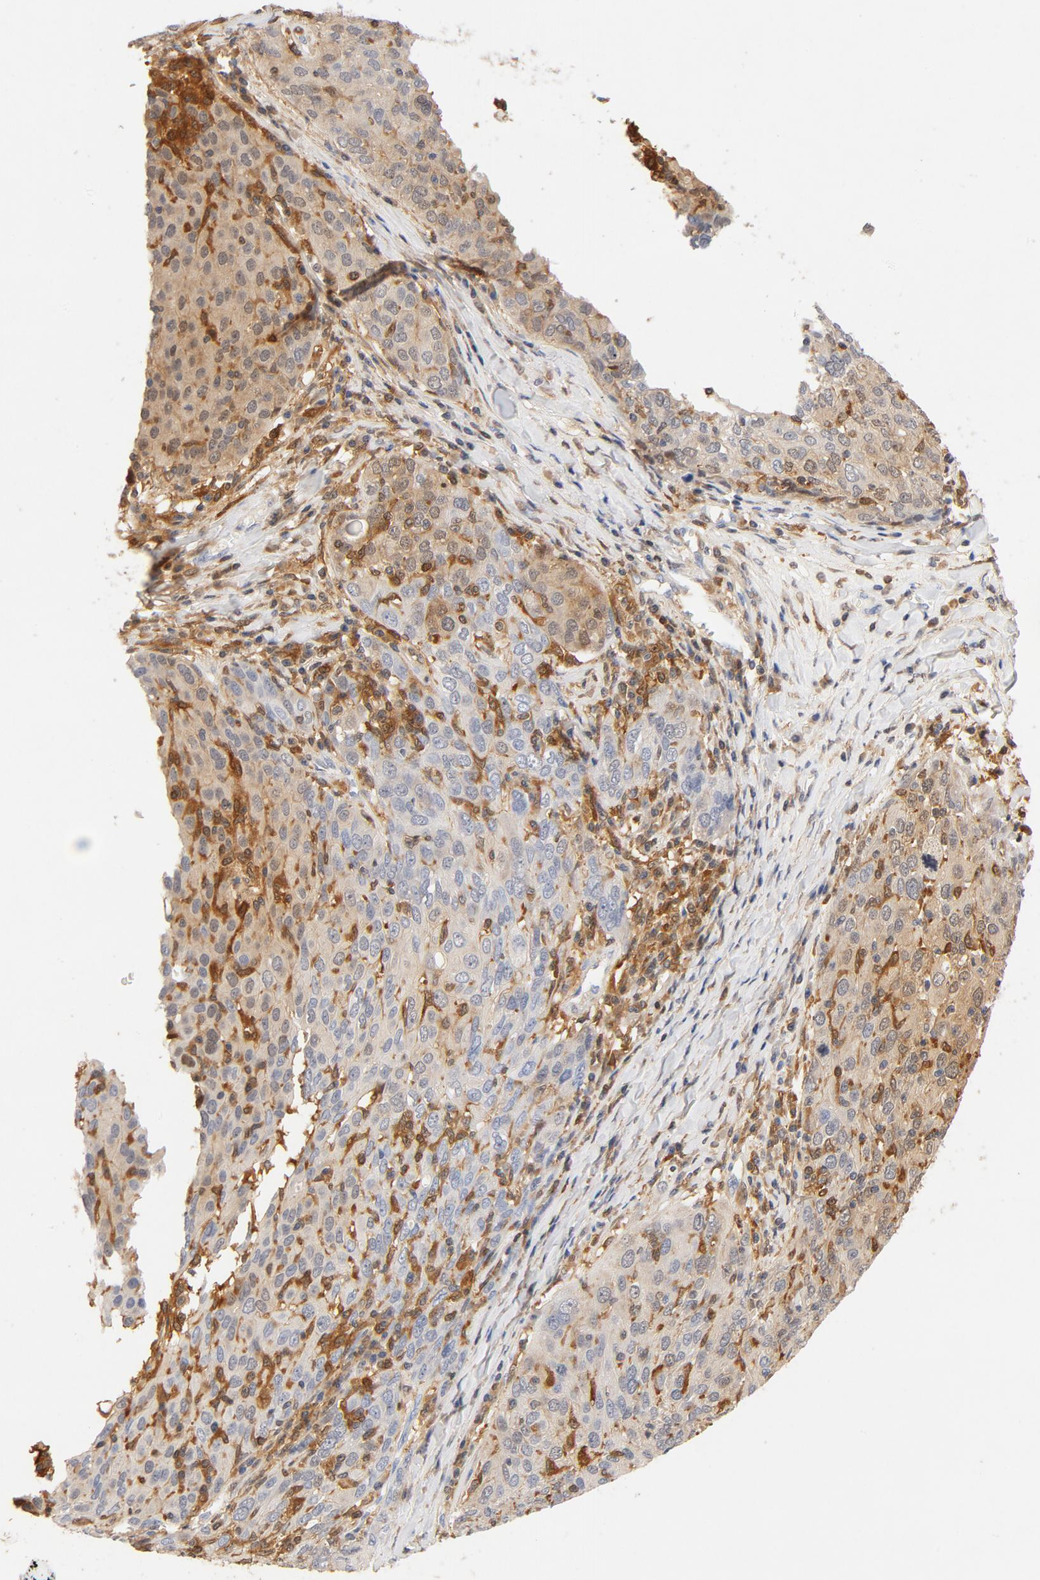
{"staining": {"intensity": "weak", "quantity": "<25%", "location": "cytoplasmic/membranous"}, "tissue": "ovarian cancer", "cell_type": "Tumor cells", "image_type": "cancer", "snomed": [{"axis": "morphology", "description": "Carcinoma, endometroid"}, {"axis": "topography", "description": "Ovary"}], "caption": "An image of human ovarian cancer is negative for staining in tumor cells.", "gene": "STAT1", "patient": {"sex": "female", "age": 50}}